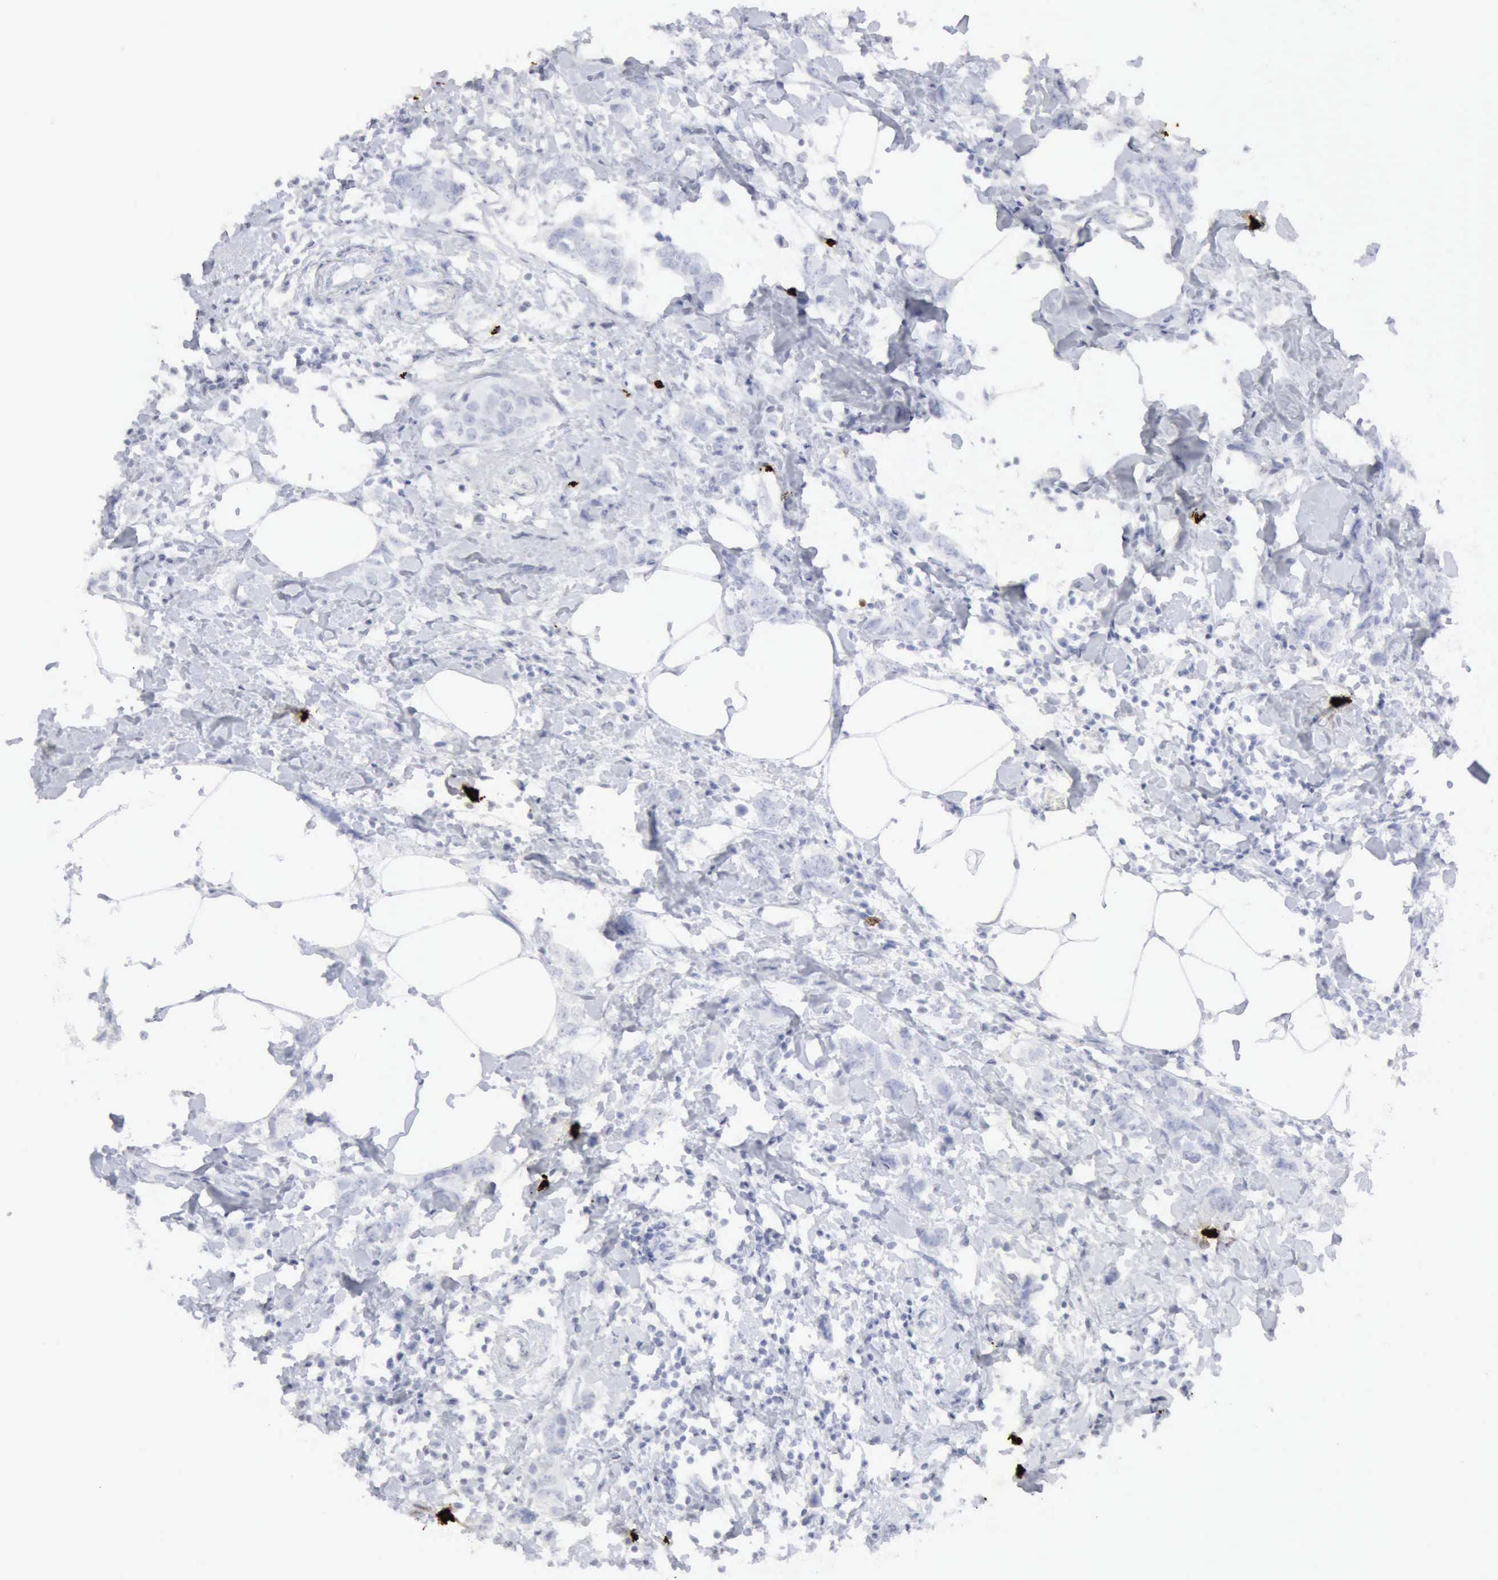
{"staining": {"intensity": "negative", "quantity": "none", "location": "none"}, "tissue": "breast cancer", "cell_type": "Tumor cells", "image_type": "cancer", "snomed": [{"axis": "morphology", "description": "Normal tissue, NOS"}, {"axis": "morphology", "description": "Duct carcinoma"}, {"axis": "topography", "description": "Breast"}], "caption": "Tumor cells are negative for brown protein staining in intraductal carcinoma (breast).", "gene": "CMA1", "patient": {"sex": "female", "age": 50}}